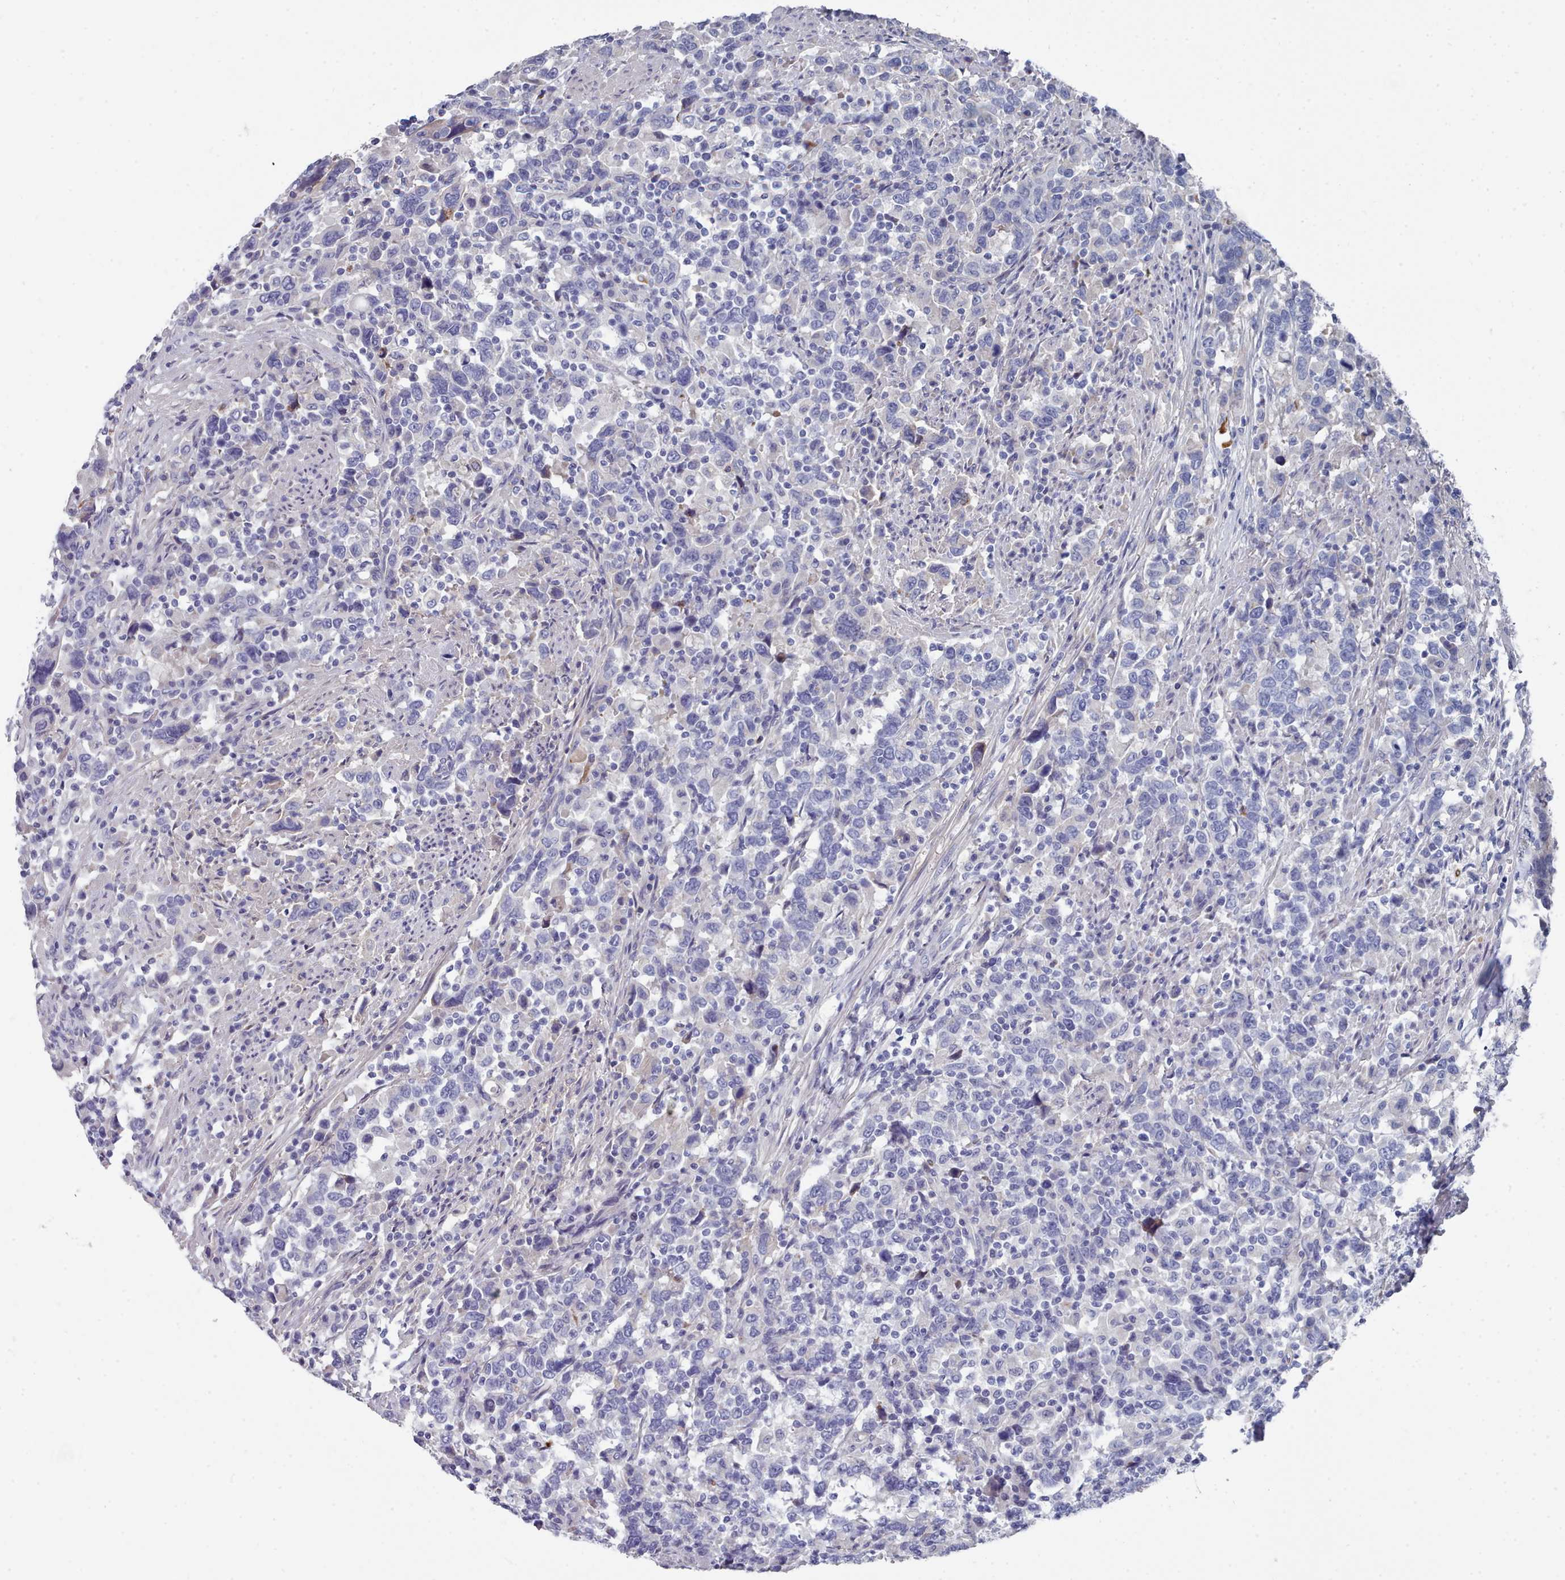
{"staining": {"intensity": "negative", "quantity": "none", "location": "none"}, "tissue": "urothelial cancer", "cell_type": "Tumor cells", "image_type": "cancer", "snomed": [{"axis": "morphology", "description": "Urothelial carcinoma, High grade"}, {"axis": "topography", "description": "Urinary bladder"}], "caption": "Photomicrograph shows no significant protein staining in tumor cells of urothelial cancer.", "gene": "PDE4C", "patient": {"sex": "male", "age": 61}}